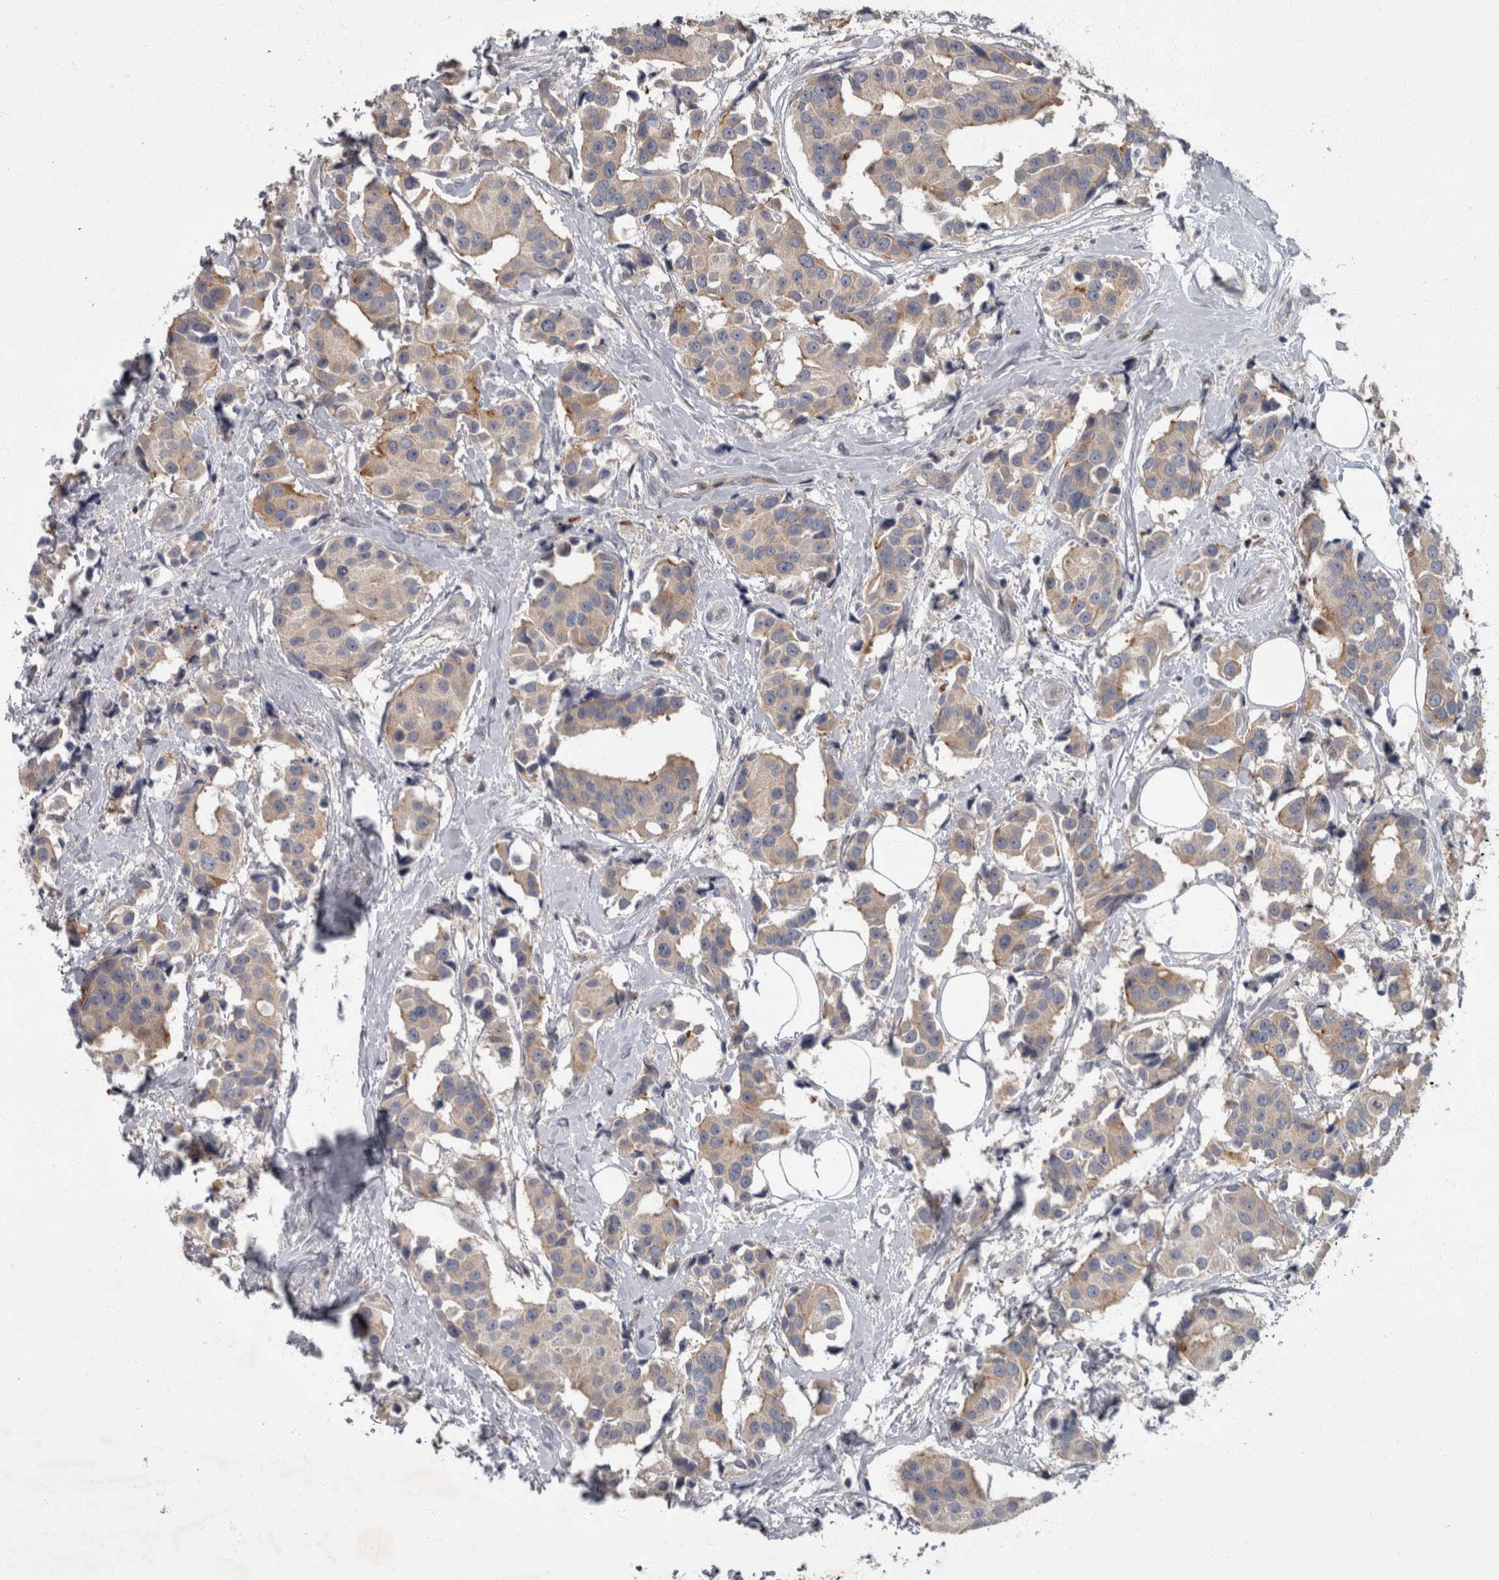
{"staining": {"intensity": "moderate", "quantity": "<25%", "location": "cytoplasmic/membranous"}, "tissue": "breast cancer", "cell_type": "Tumor cells", "image_type": "cancer", "snomed": [{"axis": "morphology", "description": "Normal tissue, NOS"}, {"axis": "morphology", "description": "Duct carcinoma"}, {"axis": "topography", "description": "Breast"}], "caption": "IHC staining of breast cancer, which reveals low levels of moderate cytoplasmic/membranous positivity in approximately <25% of tumor cells indicating moderate cytoplasmic/membranous protein expression. The staining was performed using DAB (3,3'-diaminobenzidine) (brown) for protein detection and nuclei were counterstained in hematoxylin (blue).", "gene": "CDC42BPG", "patient": {"sex": "female", "age": 39}}